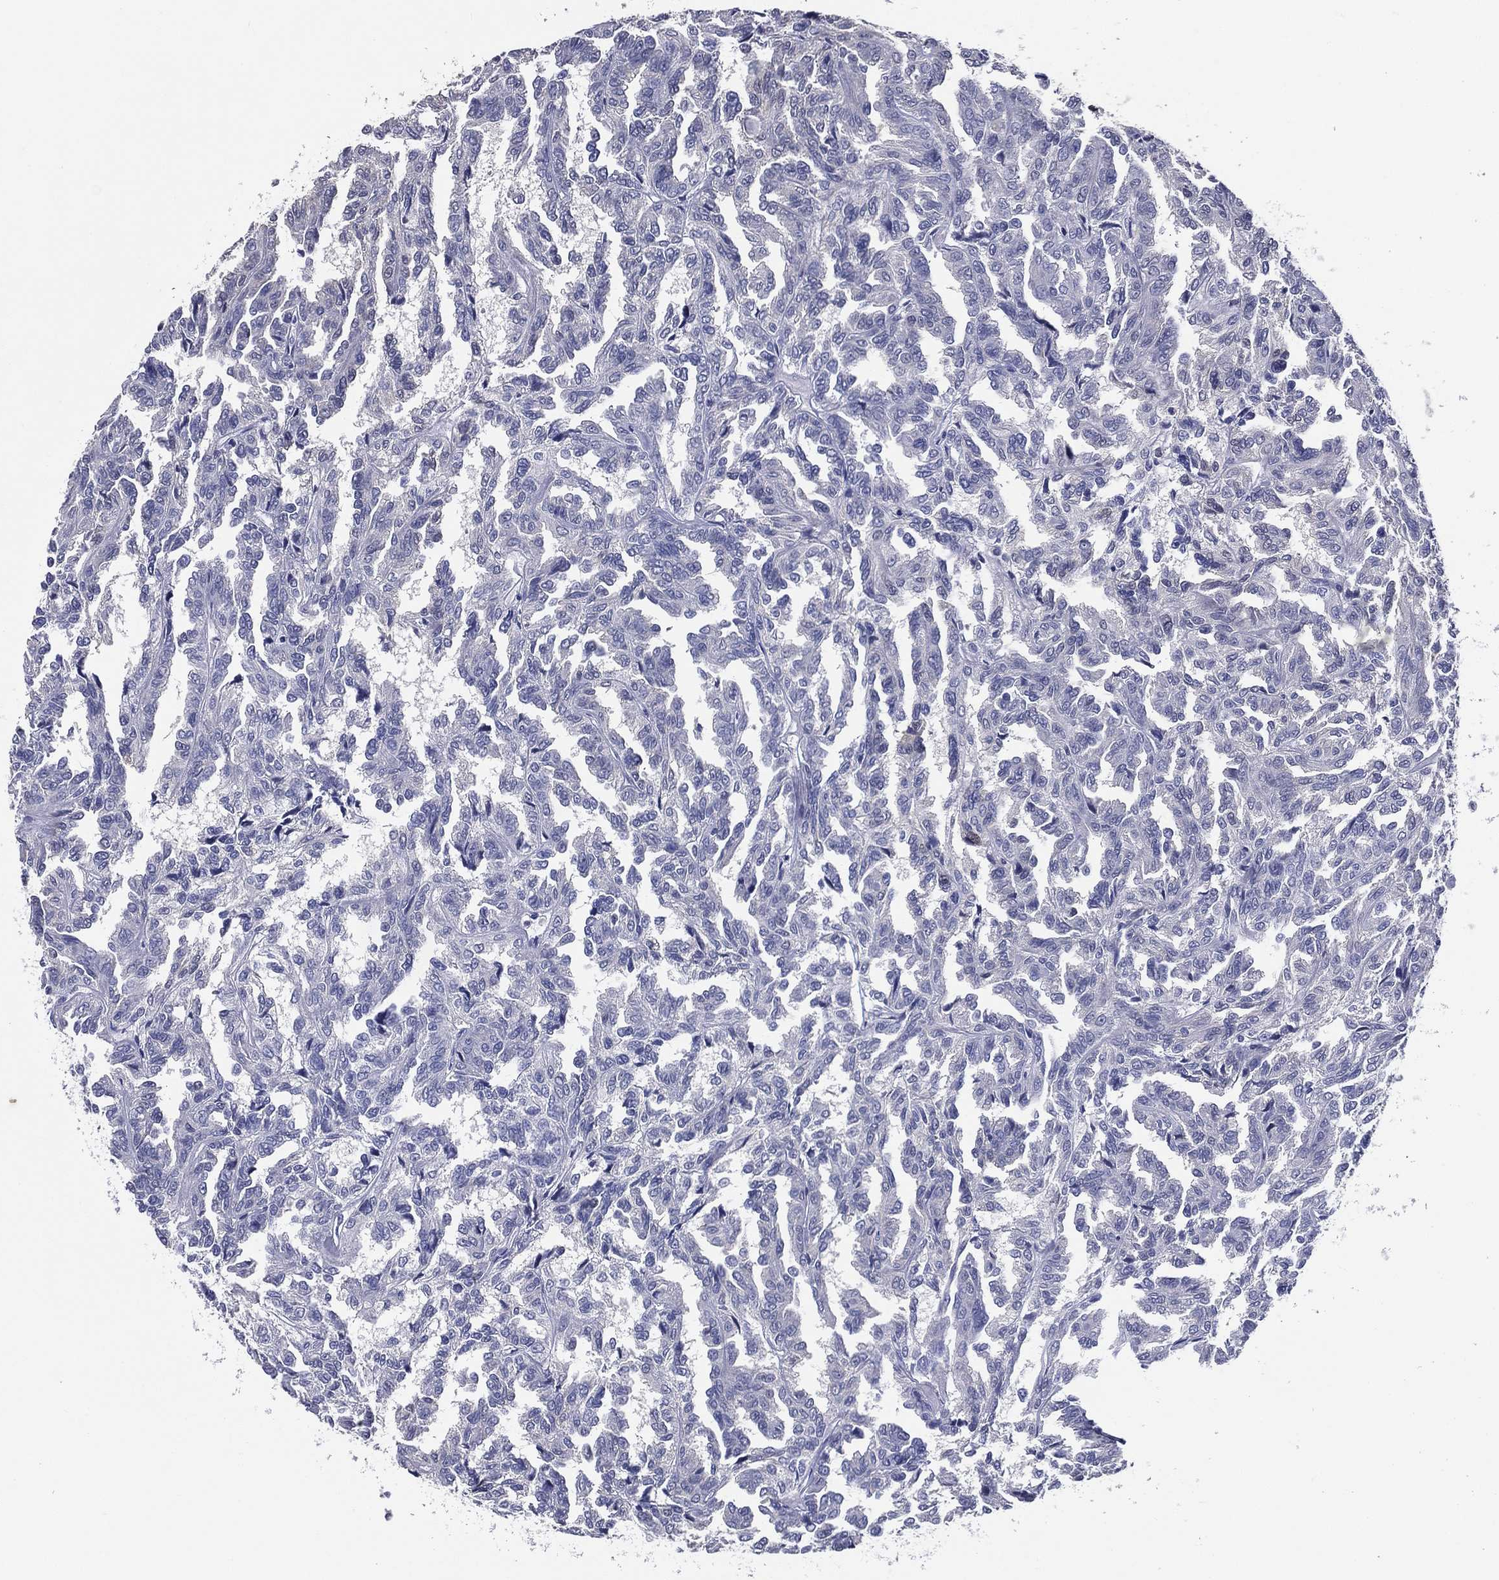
{"staining": {"intensity": "negative", "quantity": "none", "location": "none"}, "tissue": "renal cancer", "cell_type": "Tumor cells", "image_type": "cancer", "snomed": [{"axis": "morphology", "description": "Adenocarcinoma, NOS"}, {"axis": "topography", "description": "Kidney"}], "caption": "This is a micrograph of IHC staining of renal cancer, which shows no positivity in tumor cells.", "gene": "TFAP2A", "patient": {"sex": "male", "age": 79}}